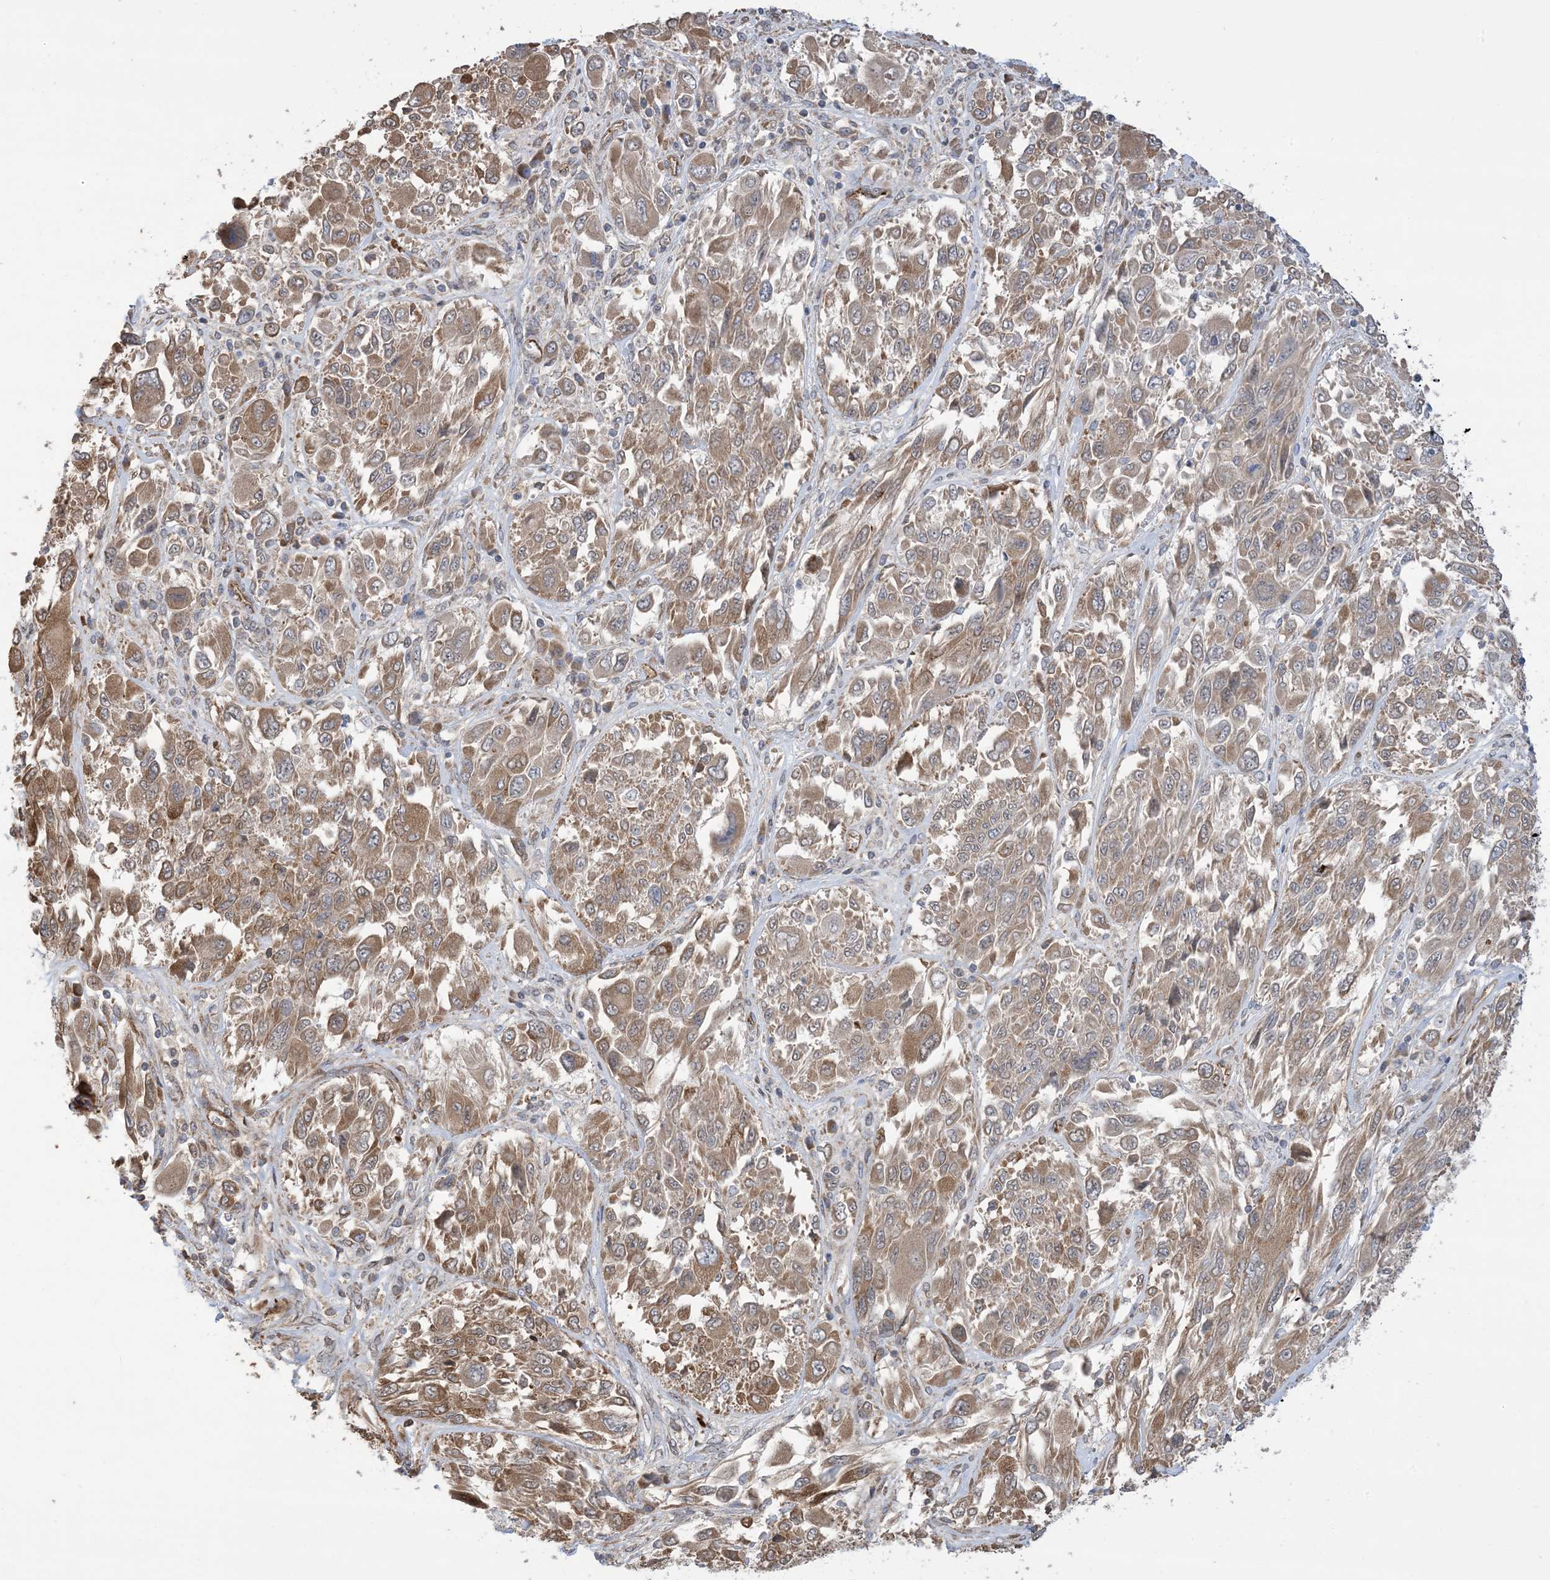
{"staining": {"intensity": "moderate", "quantity": ">75%", "location": "cytoplasmic/membranous"}, "tissue": "melanoma", "cell_type": "Tumor cells", "image_type": "cancer", "snomed": [{"axis": "morphology", "description": "Malignant melanoma, NOS"}, {"axis": "topography", "description": "Skin"}], "caption": "An immunohistochemistry (IHC) photomicrograph of neoplastic tissue is shown. Protein staining in brown labels moderate cytoplasmic/membranous positivity in malignant melanoma within tumor cells.", "gene": "CLEC16A", "patient": {"sex": "female", "age": 91}}